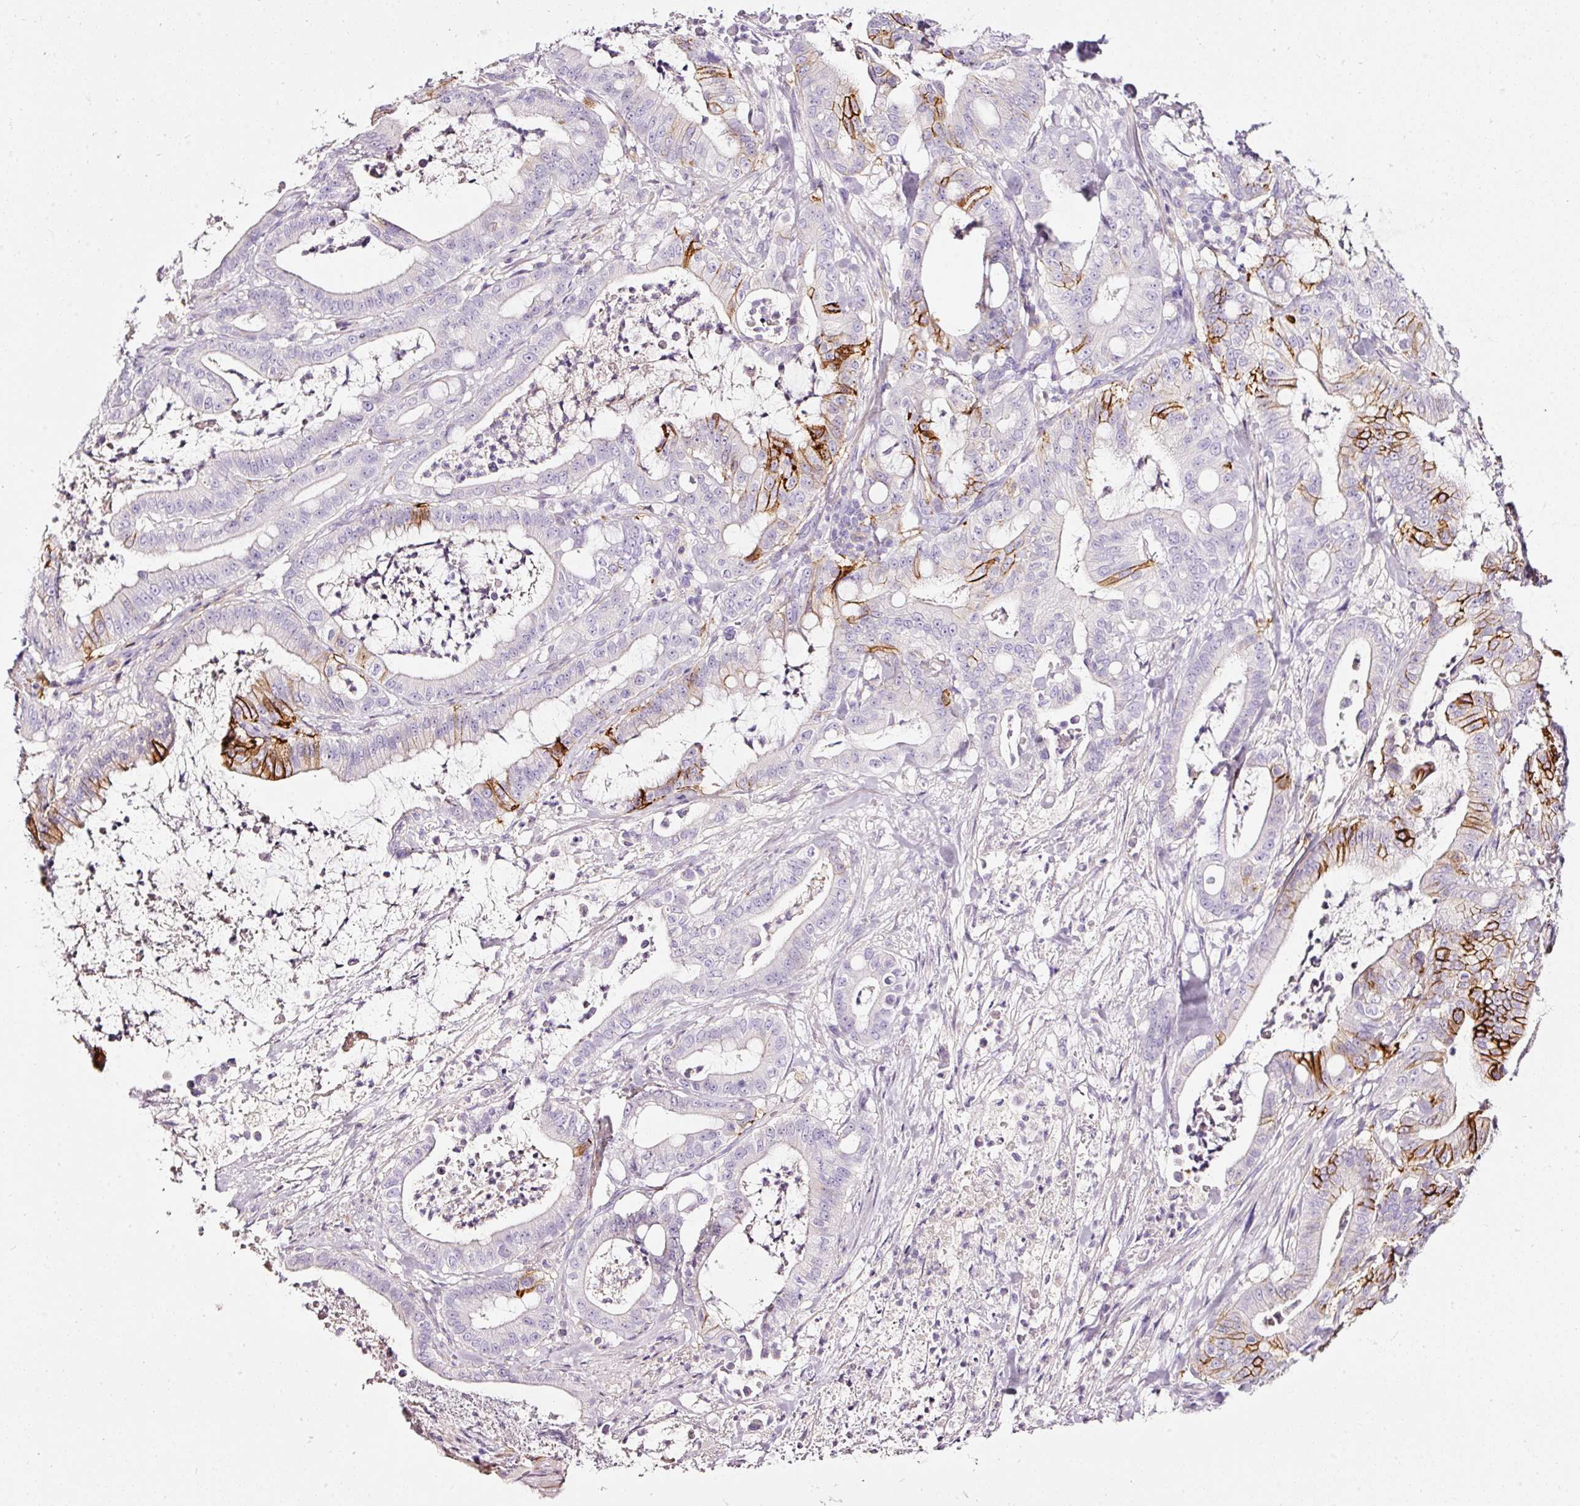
{"staining": {"intensity": "strong", "quantity": "<25%", "location": "cytoplasmic/membranous"}, "tissue": "pancreatic cancer", "cell_type": "Tumor cells", "image_type": "cancer", "snomed": [{"axis": "morphology", "description": "Adenocarcinoma, NOS"}, {"axis": "topography", "description": "Pancreas"}], "caption": "Tumor cells display medium levels of strong cytoplasmic/membranous staining in about <25% of cells in human adenocarcinoma (pancreatic).", "gene": "CYB561A3", "patient": {"sex": "male", "age": 71}}